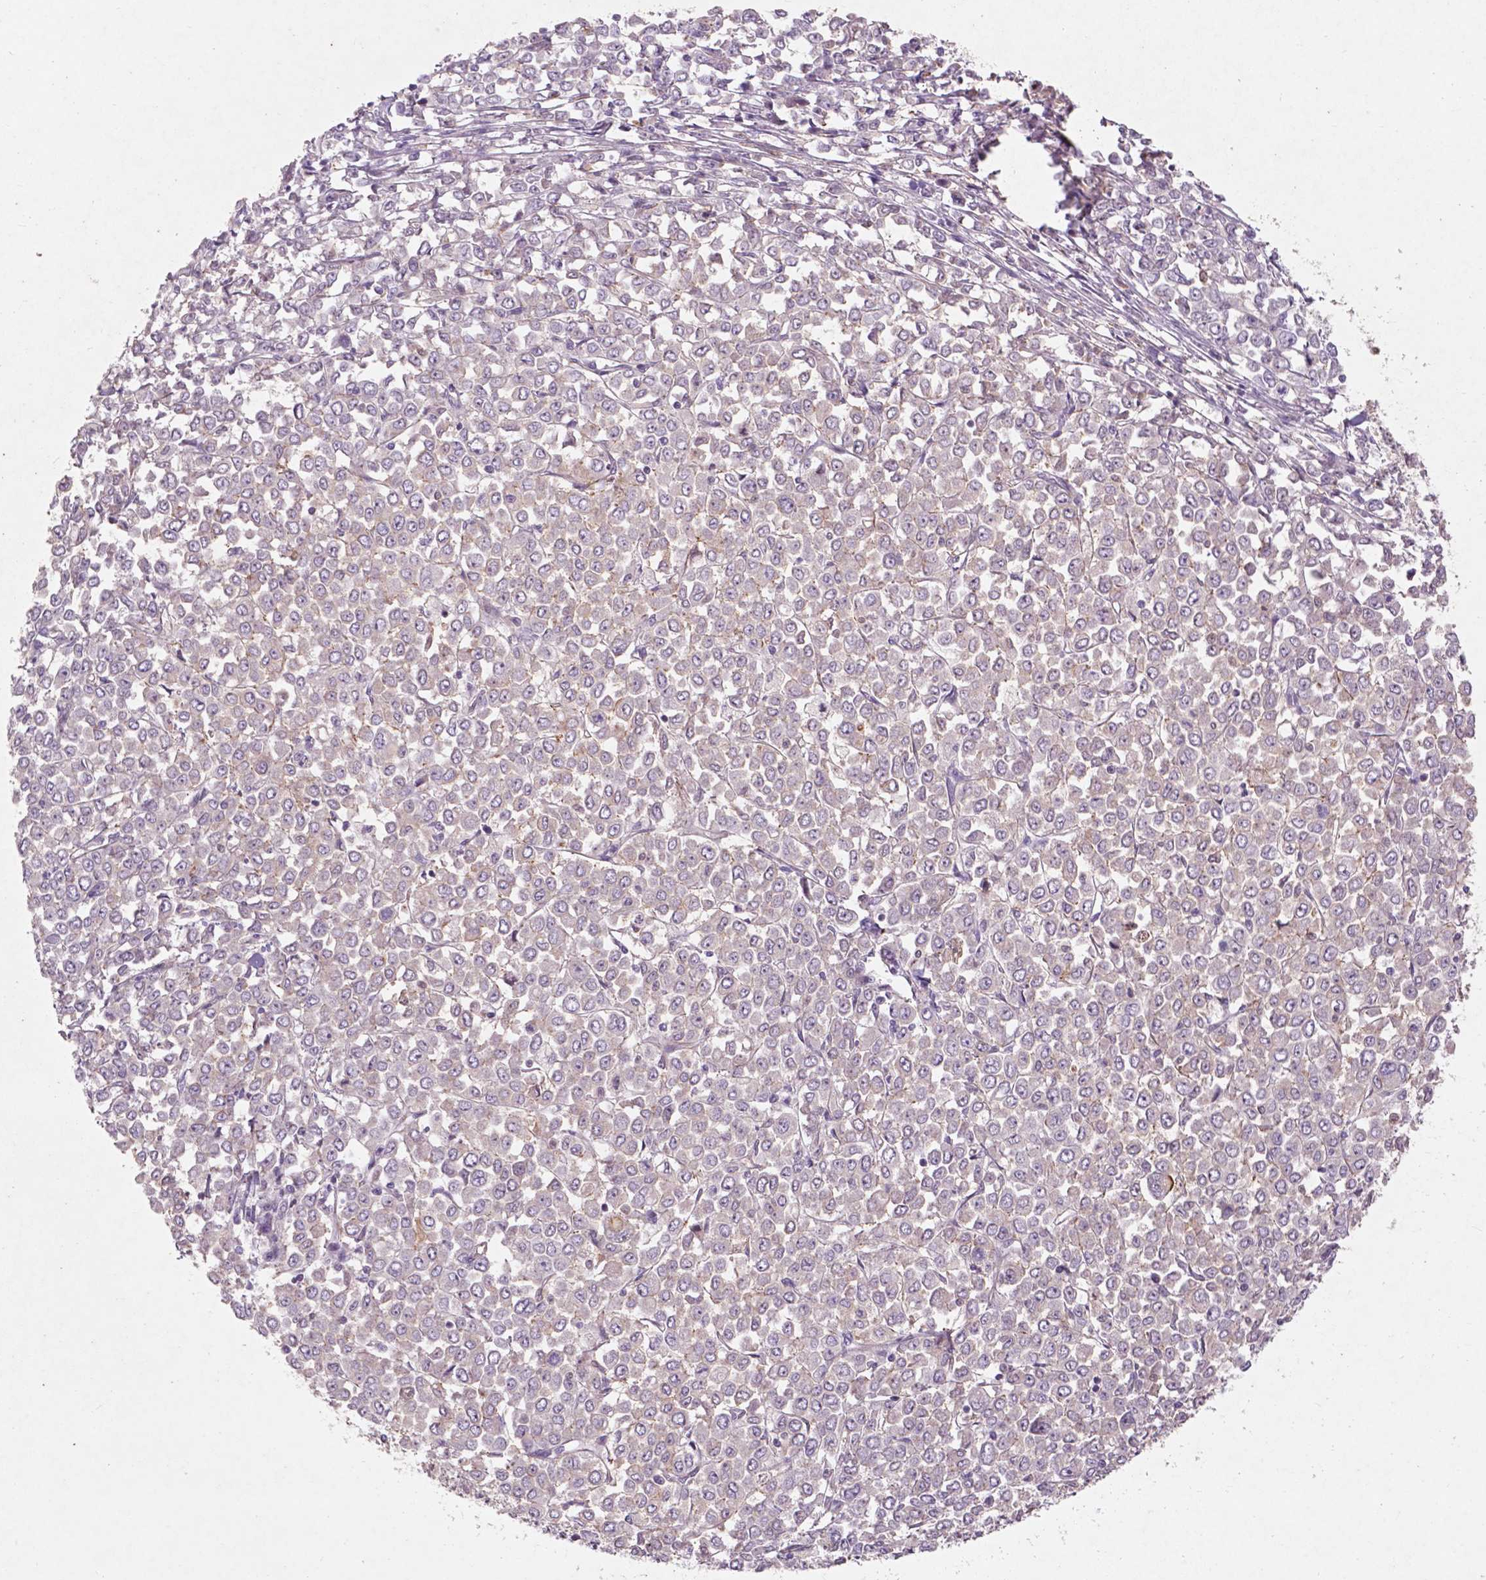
{"staining": {"intensity": "moderate", "quantity": "<25%", "location": "cytoplasmic/membranous"}, "tissue": "stomach cancer", "cell_type": "Tumor cells", "image_type": "cancer", "snomed": [{"axis": "morphology", "description": "Adenocarcinoma, NOS"}, {"axis": "topography", "description": "Stomach, upper"}], "caption": "Stomach cancer (adenocarcinoma) tissue reveals moderate cytoplasmic/membranous staining in approximately <25% of tumor cells, visualized by immunohistochemistry. (IHC, brightfield microscopy, high magnification).", "gene": "RFPL4B", "patient": {"sex": "male", "age": 70}}